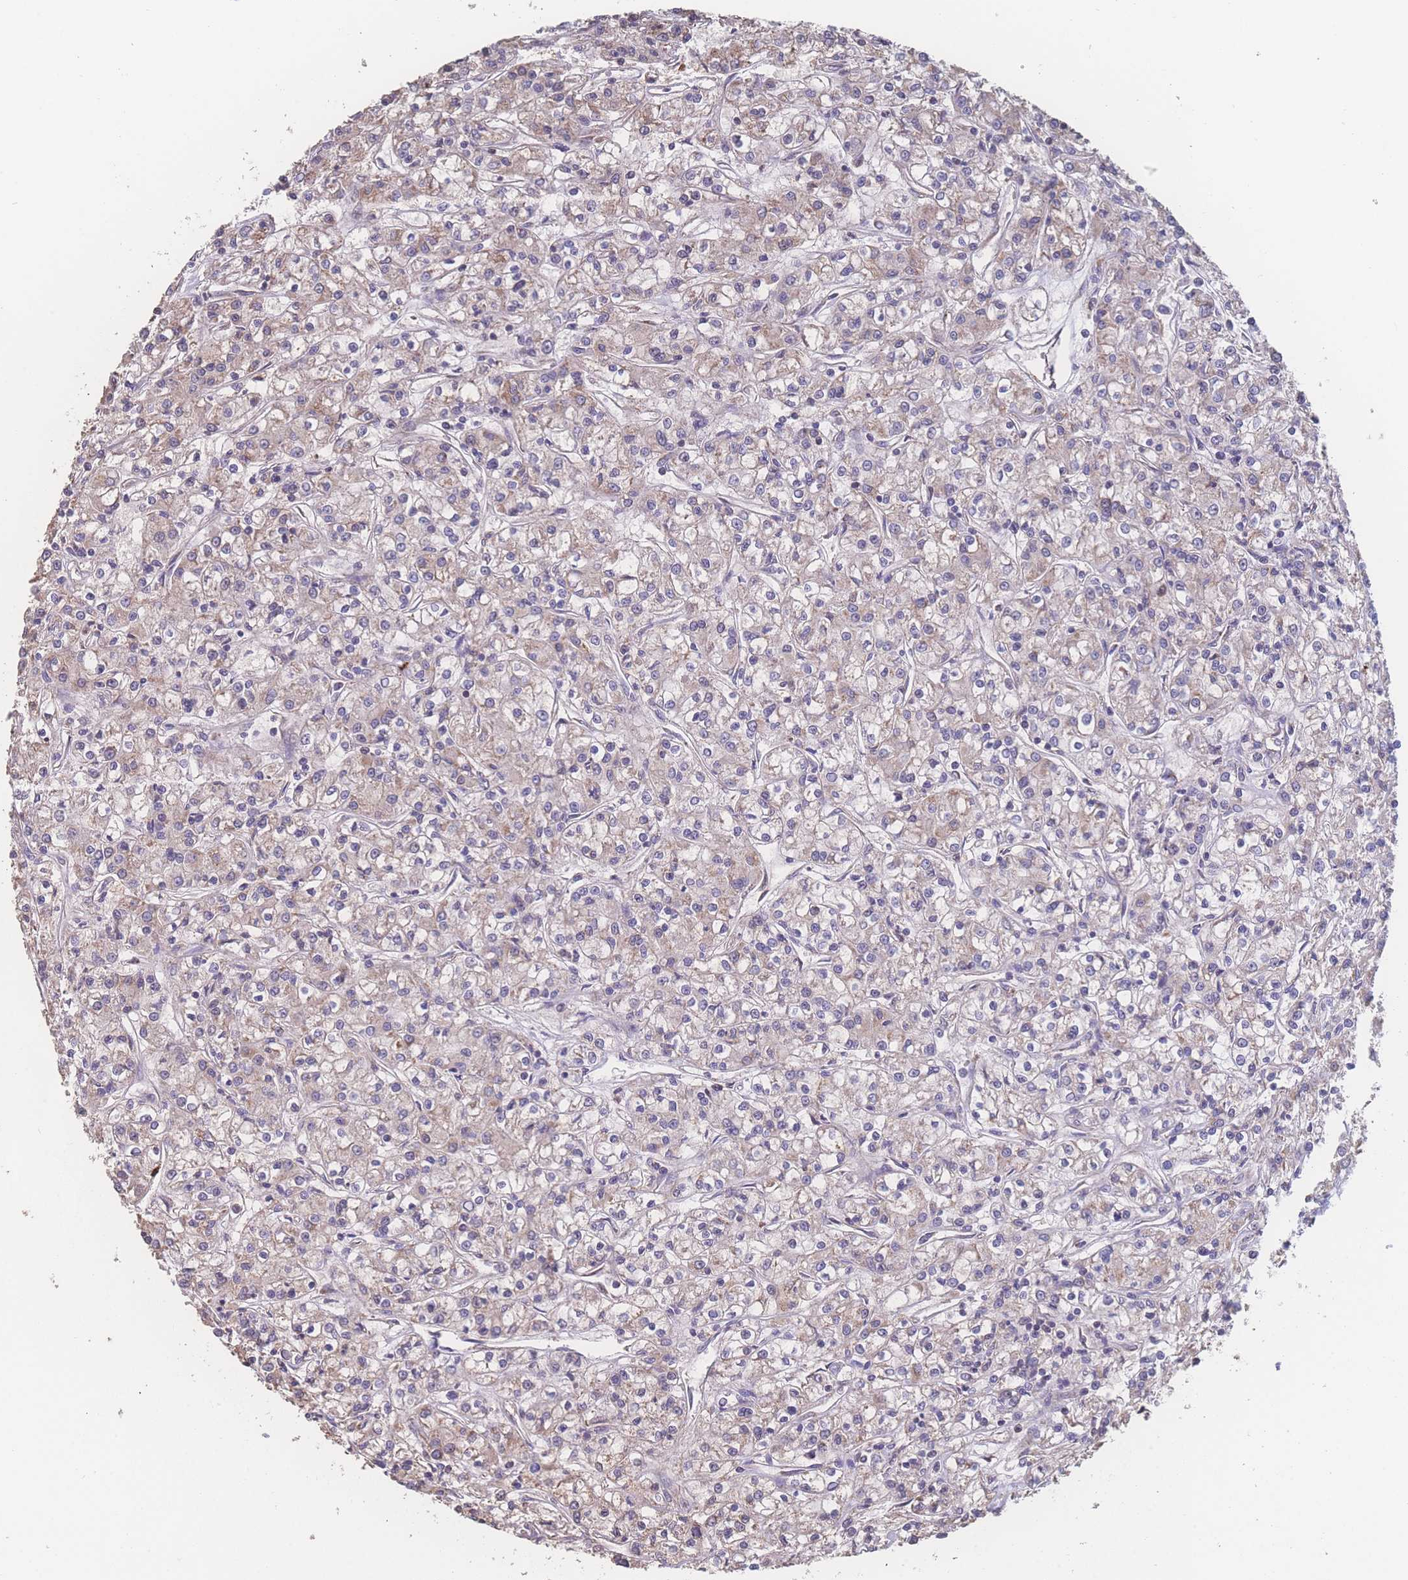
{"staining": {"intensity": "weak", "quantity": "<25%", "location": "cytoplasmic/membranous"}, "tissue": "renal cancer", "cell_type": "Tumor cells", "image_type": "cancer", "snomed": [{"axis": "morphology", "description": "Adenocarcinoma, NOS"}, {"axis": "topography", "description": "Kidney"}], "caption": "IHC of renal adenocarcinoma demonstrates no expression in tumor cells.", "gene": "SGSM3", "patient": {"sex": "female", "age": 59}}